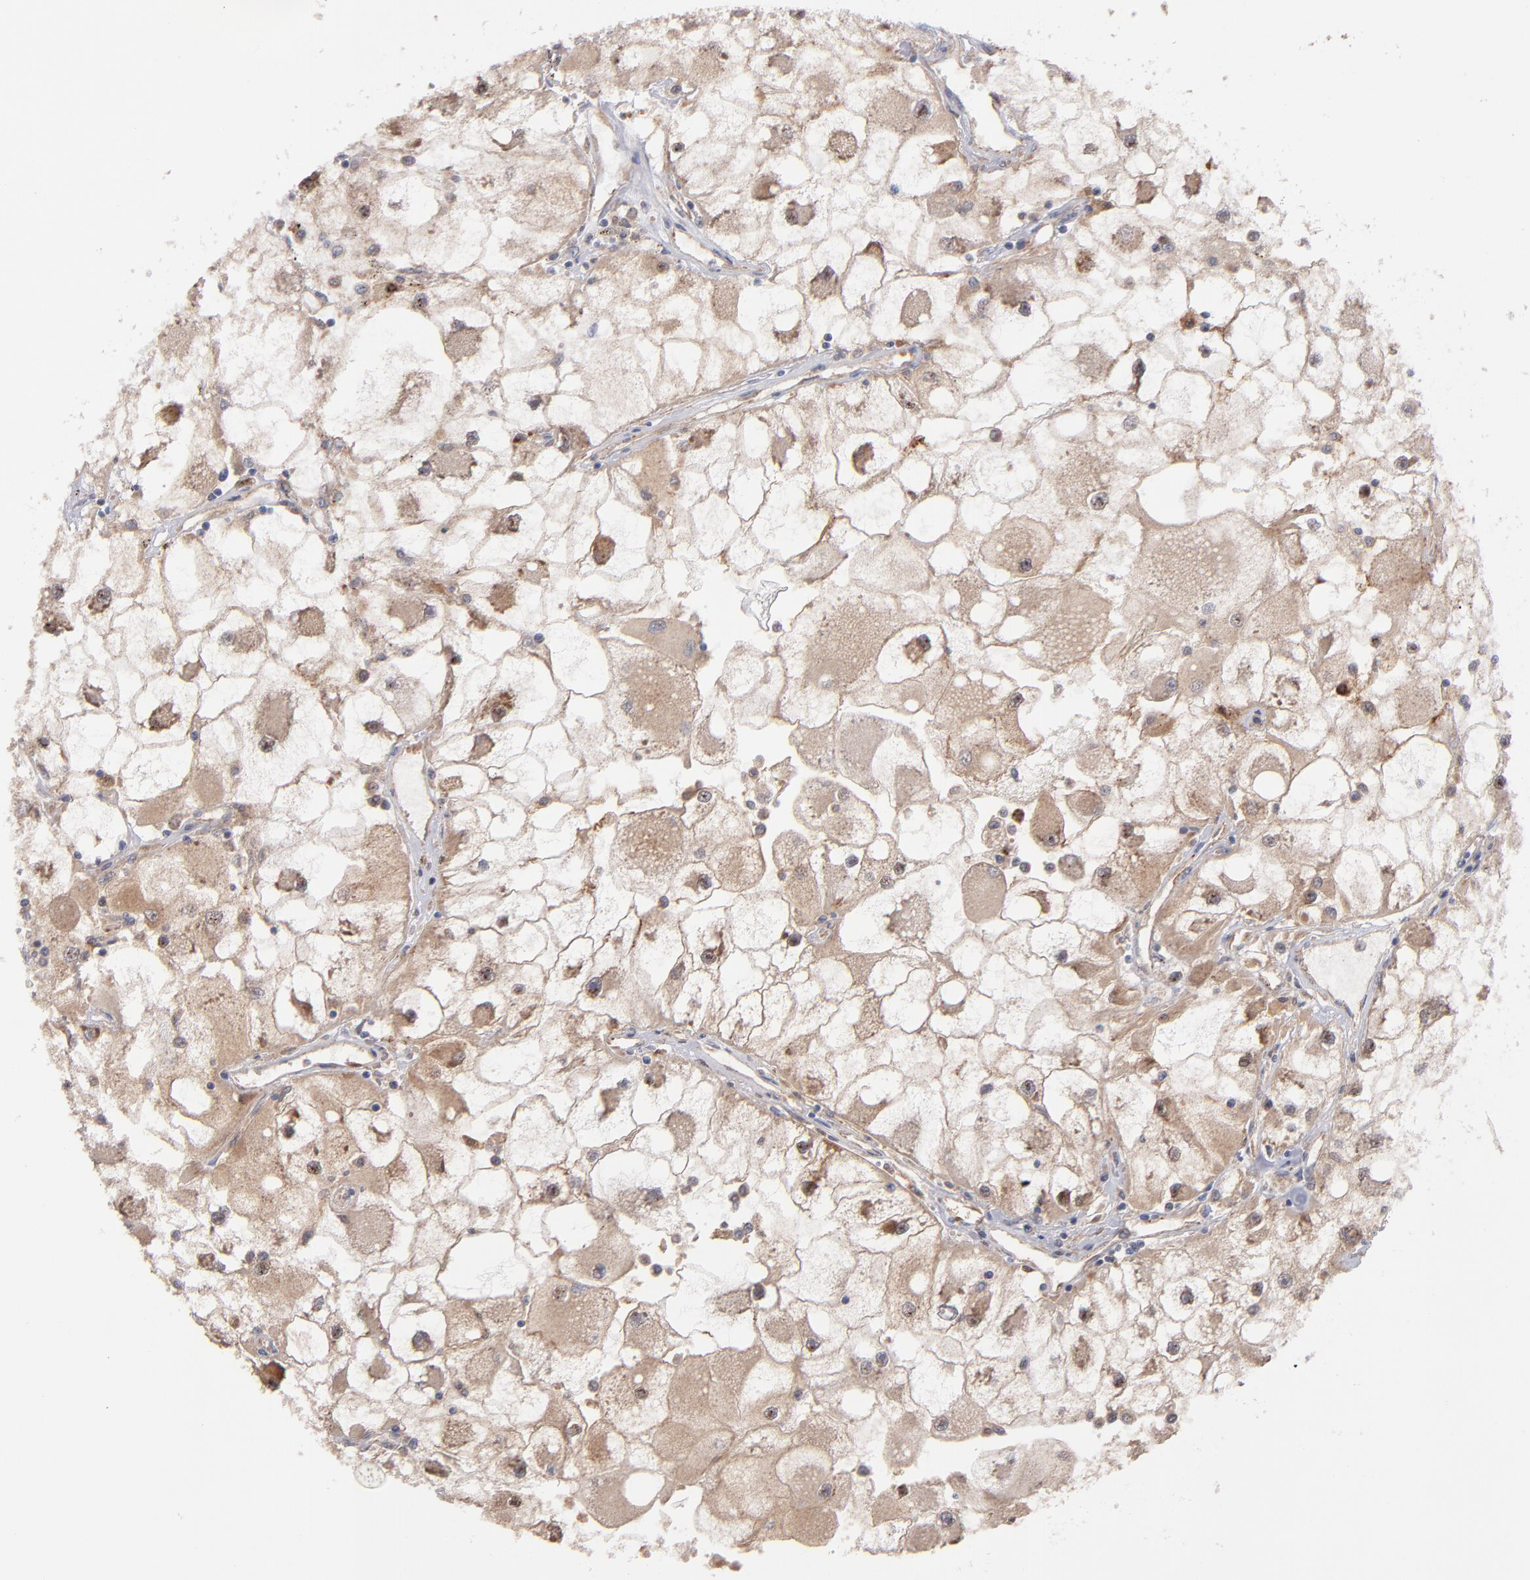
{"staining": {"intensity": "moderate", "quantity": ">75%", "location": "cytoplasmic/membranous"}, "tissue": "renal cancer", "cell_type": "Tumor cells", "image_type": "cancer", "snomed": [{"axis": "morphology", "description": "Adenocarcinoma, NOS"}, {"axis": "topography", "description": "Kidney"}], "caption": "Tumor cells exhibit medium levels of moderate cytoplasmic/membranous positivity in approximately >75% of cells in renal cancer (adenocarcinoma).", "gene": "GMFG", "patient": {"sex": "female", "age": 73}}